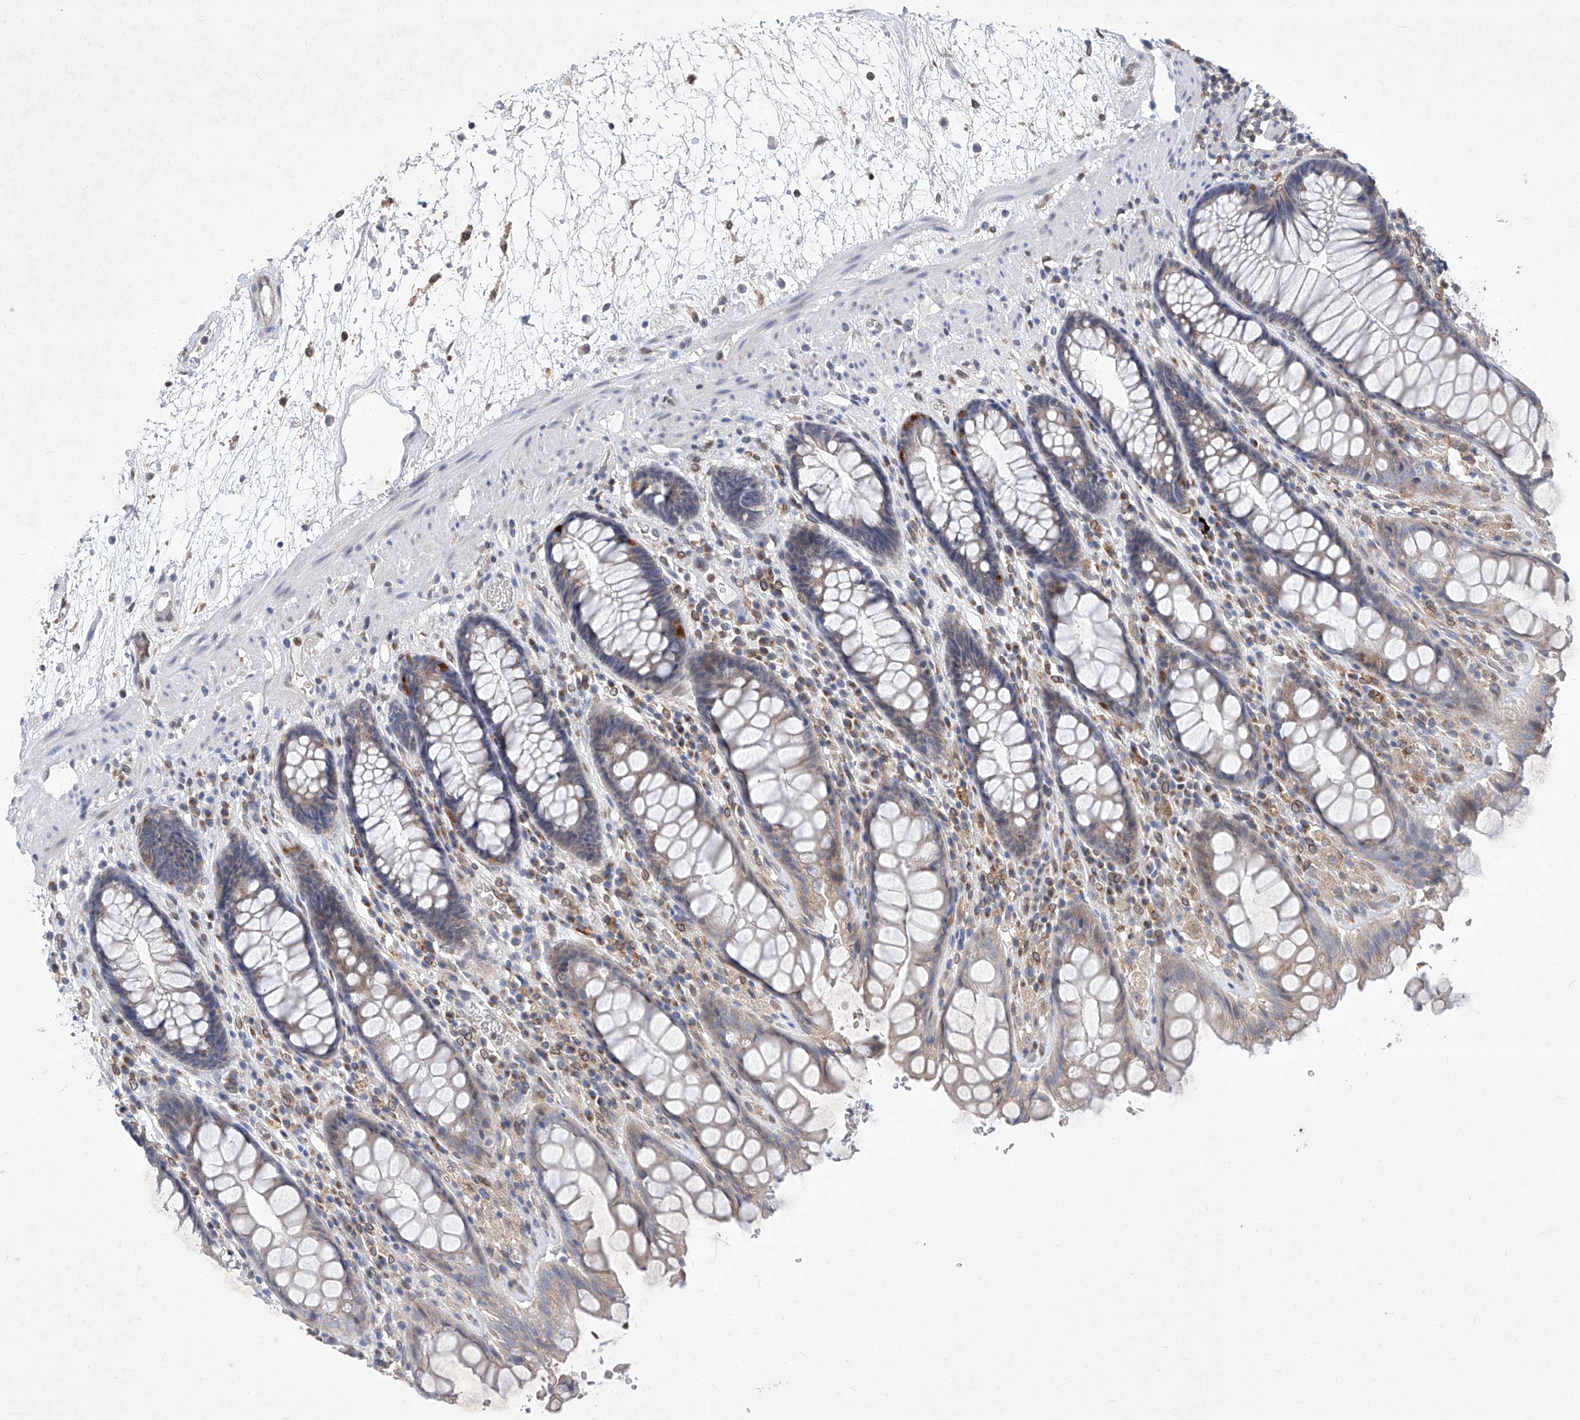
{"staining": {"intensity": "weak", "quantity": "25%-75%", "location": "cytoplasmic/membranous"}, "tissue": "rectum", "cell_type": "Glandular cells", "image_type": "normal", "snomed": [{"axis": "morphology", "description": "Normal tissue, NOS"}, {"axis": "topography", "description": "Rectum"}], "caption": "Unremarkable rectum was stained to show a protein in brown. There is low levels of weak cytoplasmic/membranous staining in approximately 25%-75% of glandular cells. Immunohistochemistry (ihc) stains the protein in brown and the nuclei are stained blue.", "gene": "MX2", "patient": {"sex": "male", "age": 64}}